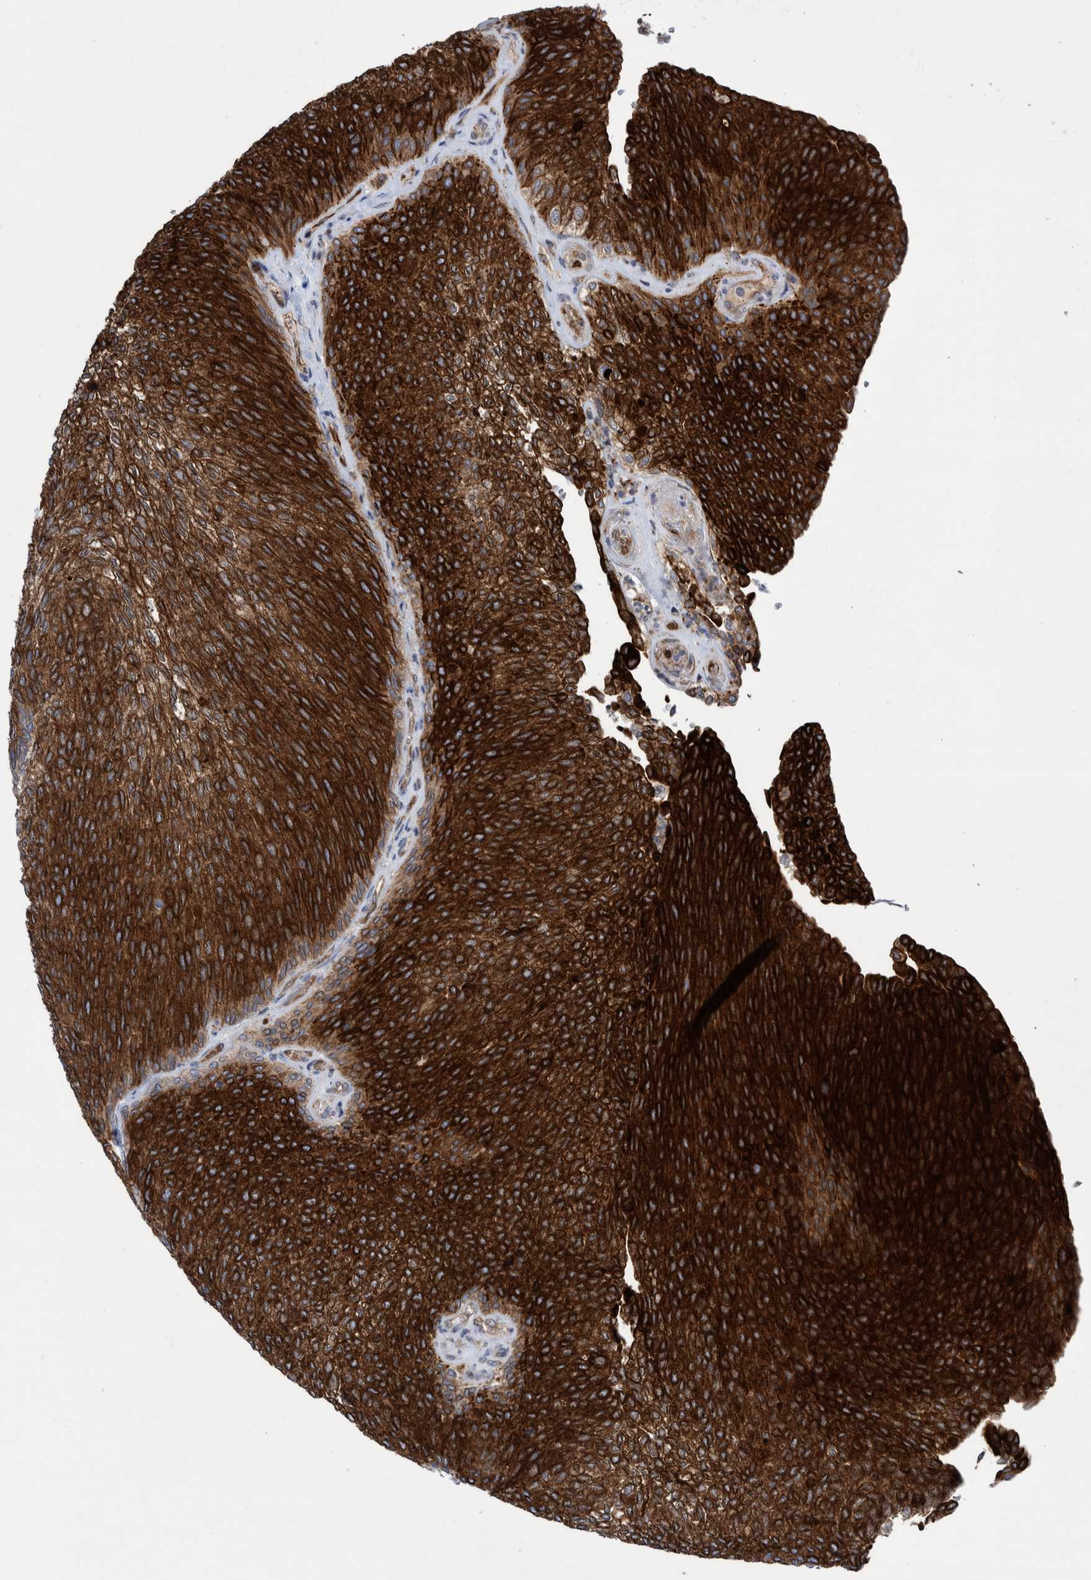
{"staining": {"intensity": "strong", "quantity": ">75%", "location": "cytoplasmic/membranous"}, "tissue": "urothelial cancer", "cell_type": "Tumor cells", "image_type": "cancer", "snomed": [{"axis": "morphology", "description": "Urothelial carcinoma, Low grade"}, {"axis": "topography", "description": "Urinary bladder"}], "caption": "Protein analysis of urothelial cancer tissue displays strong cytoplasmic/membranous expression in about >75% of tumor cells.", "gene": "THEM6", "patient": {"sex": "female", "age": 79}}